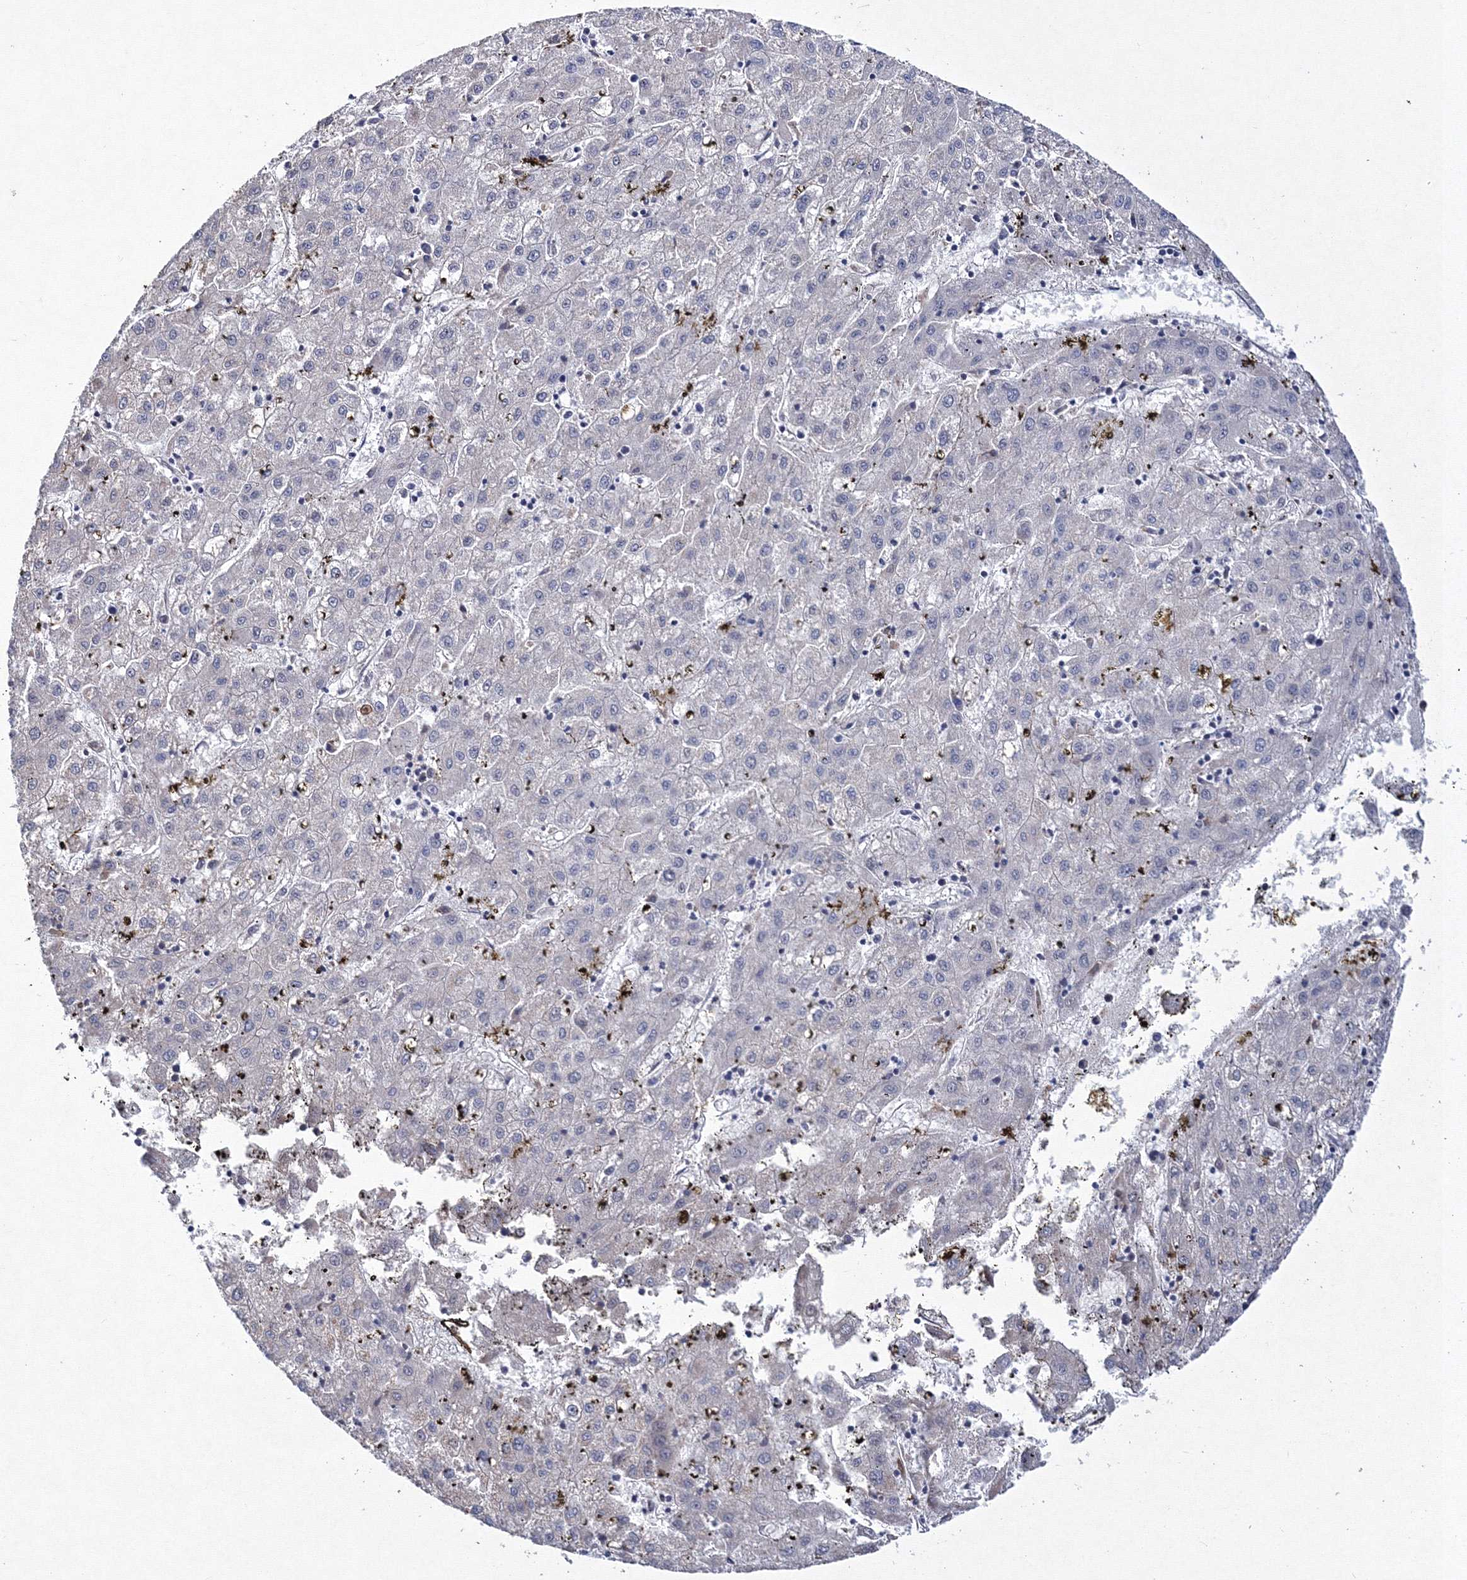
{"staining": {"intensity": "negative", "quantity": "none", "location": "none"}, "tissue": "liver cancer", "cell_type": "Tumor cells", "image_type": "cancer", "snomed": [{"axis": "morphology", "description": "Carcinoma, Hepatocellular, NOS"}, {"axis": "topography", "description": "Liver"}], "caption": "DAB immunohistochemical staining of hepatocellular carcinoma (liver) demonstrates no significant staining in tumor cells.", "gene": "PPP2R2B", "patient": {"sex": "male", "age": 72}}